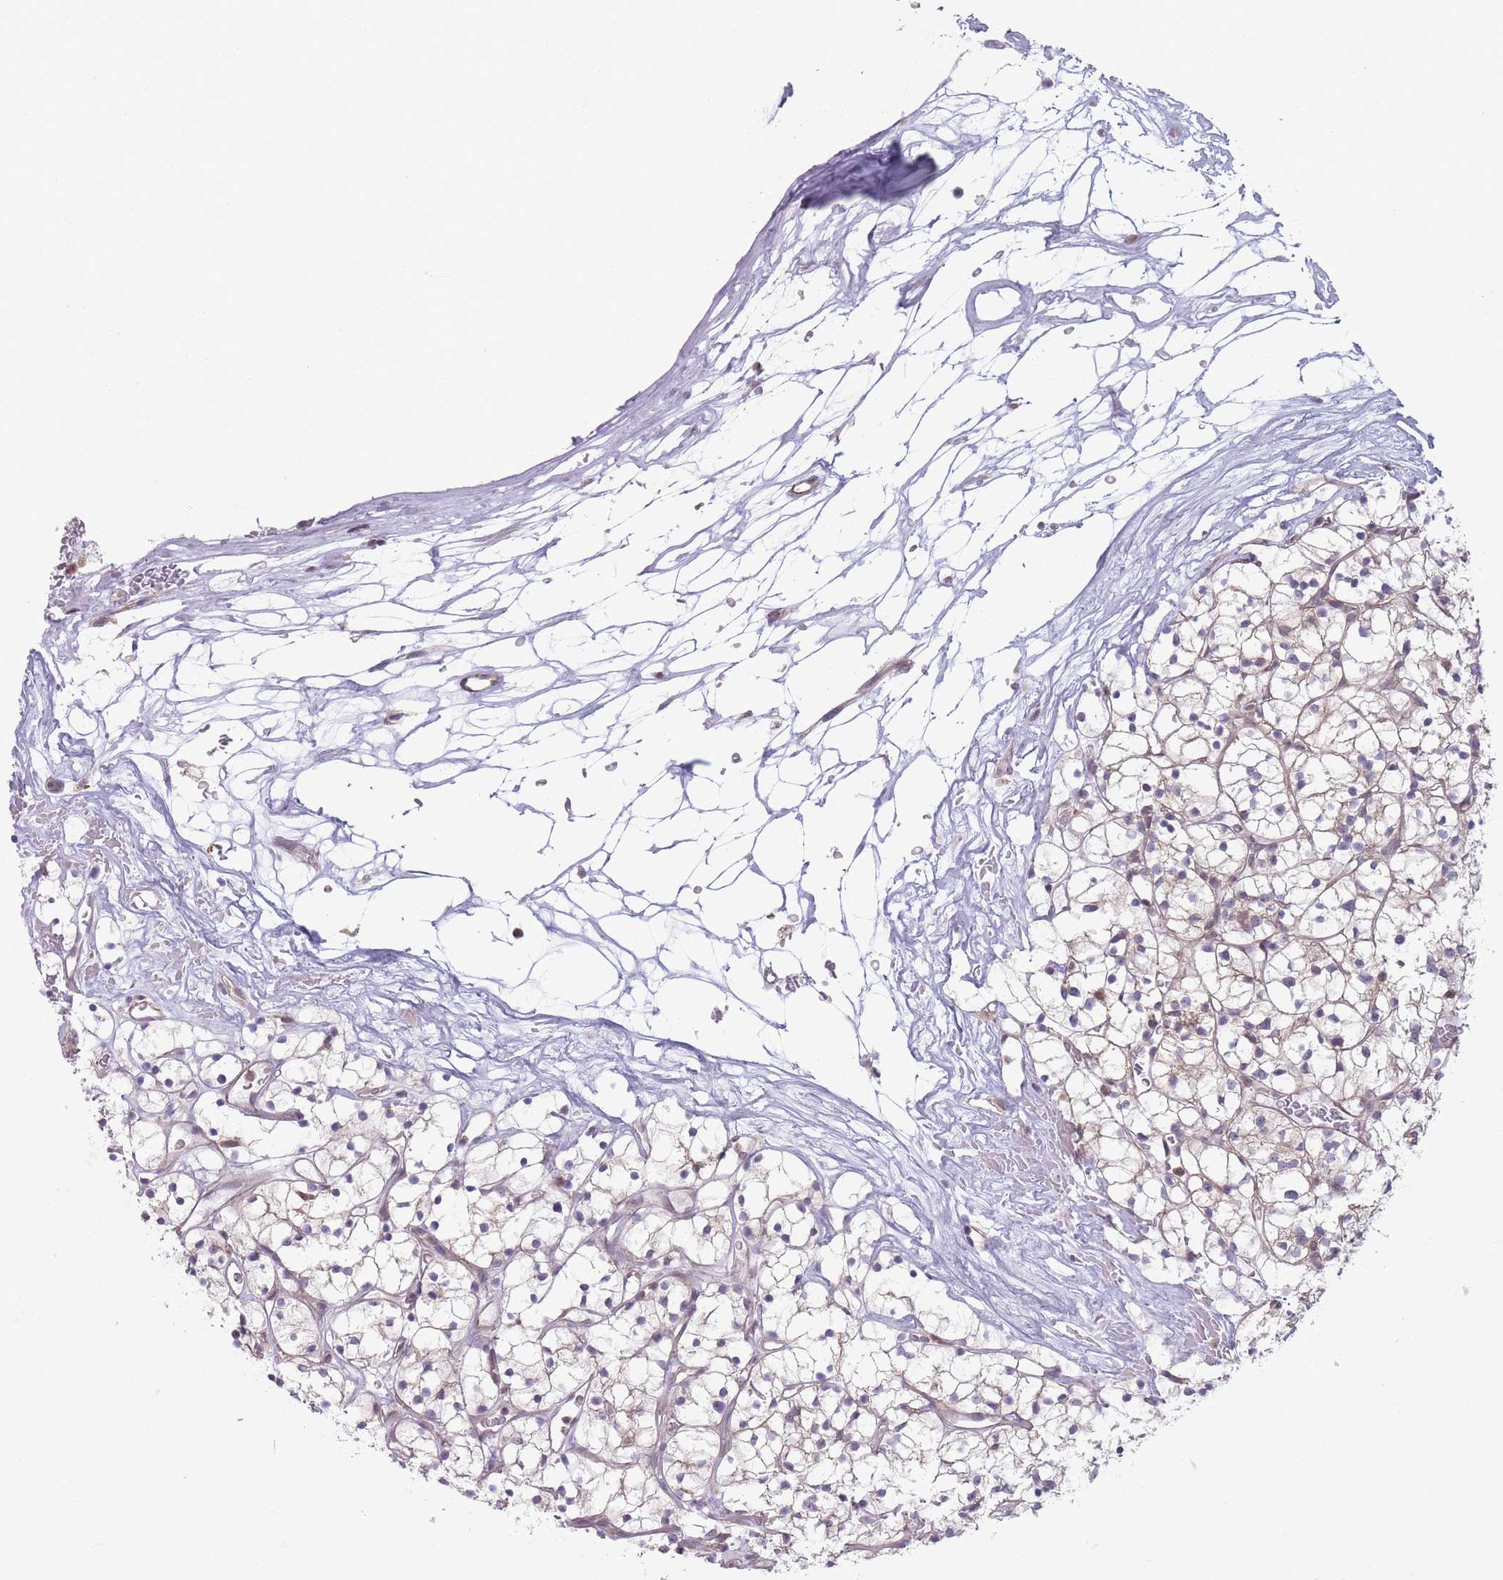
{"staining": {"intensity": "negative", "quantity": "none", "location": "none"}, "tissue": "renal cancer", "cell_type": "Tumor cells", "image_type": "cancer", "snomed": [{"axis": "morphology", "description": "Adenocarcinoma, NOS"}, {"axis": "topography", "description": "Kidney"}], "caption": "The image reveals no significant staining in tumor cells of renal adenocarcinoma.", "gene": "VRK2", "patient": {"sex": "female", "age": 64}}